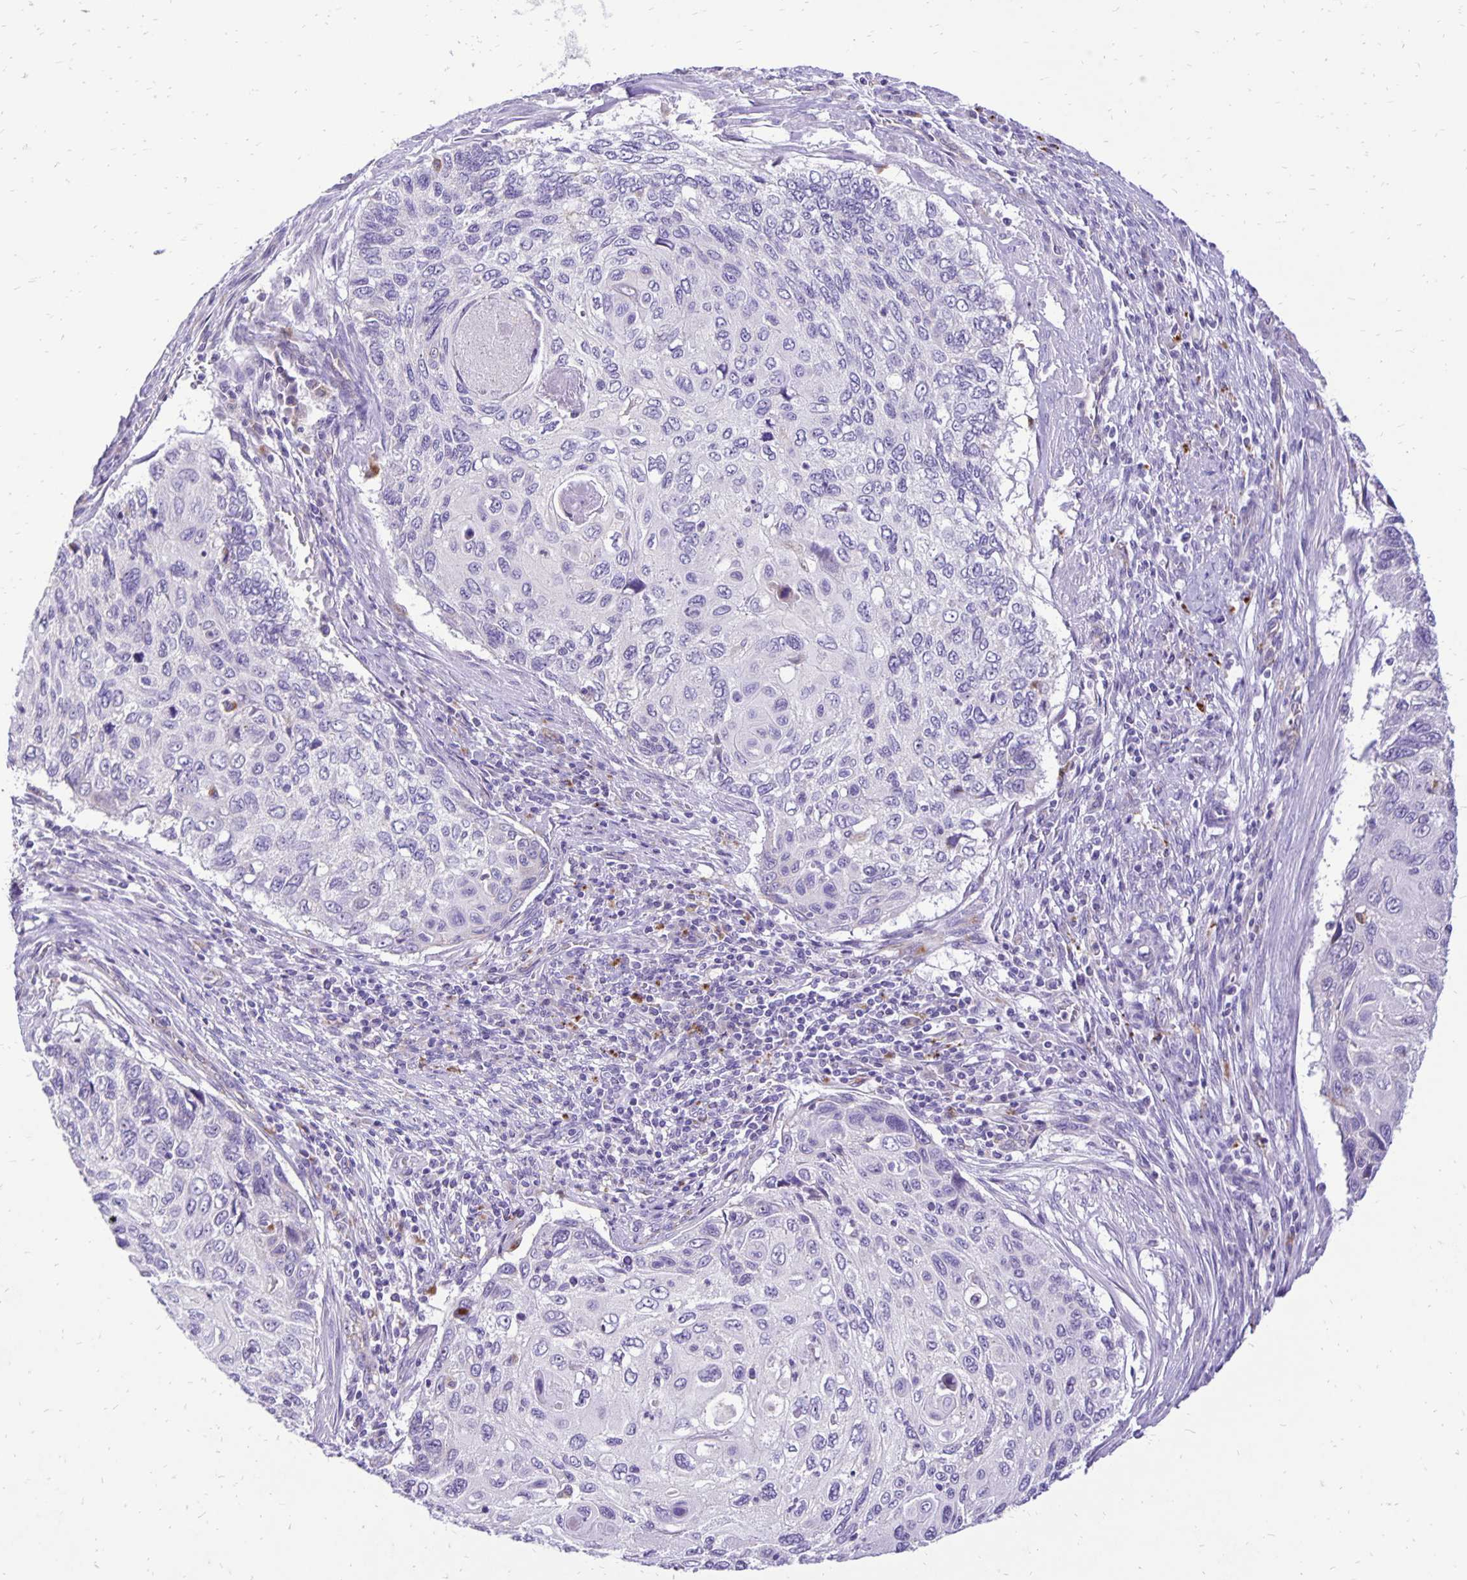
{"staining": {"intensity": "negative", "quantity": "none", "location": "none"}, "tissue": "cervical cancer", "cell_type": "Tumor cells", "image_type": "cancer", "snomed": [{"axis": "morphology", "description": "Squamous cell carcinoma, NOS"}, {"axis": "topography", "description": "Cervix"}], "caption": "An image of cervical squamous cell carcinoma stained for a protein demonstrates no brown staining in tumor cells.", "gene": "EIF5A", "patient": {"sex": "female", "age": 70}}